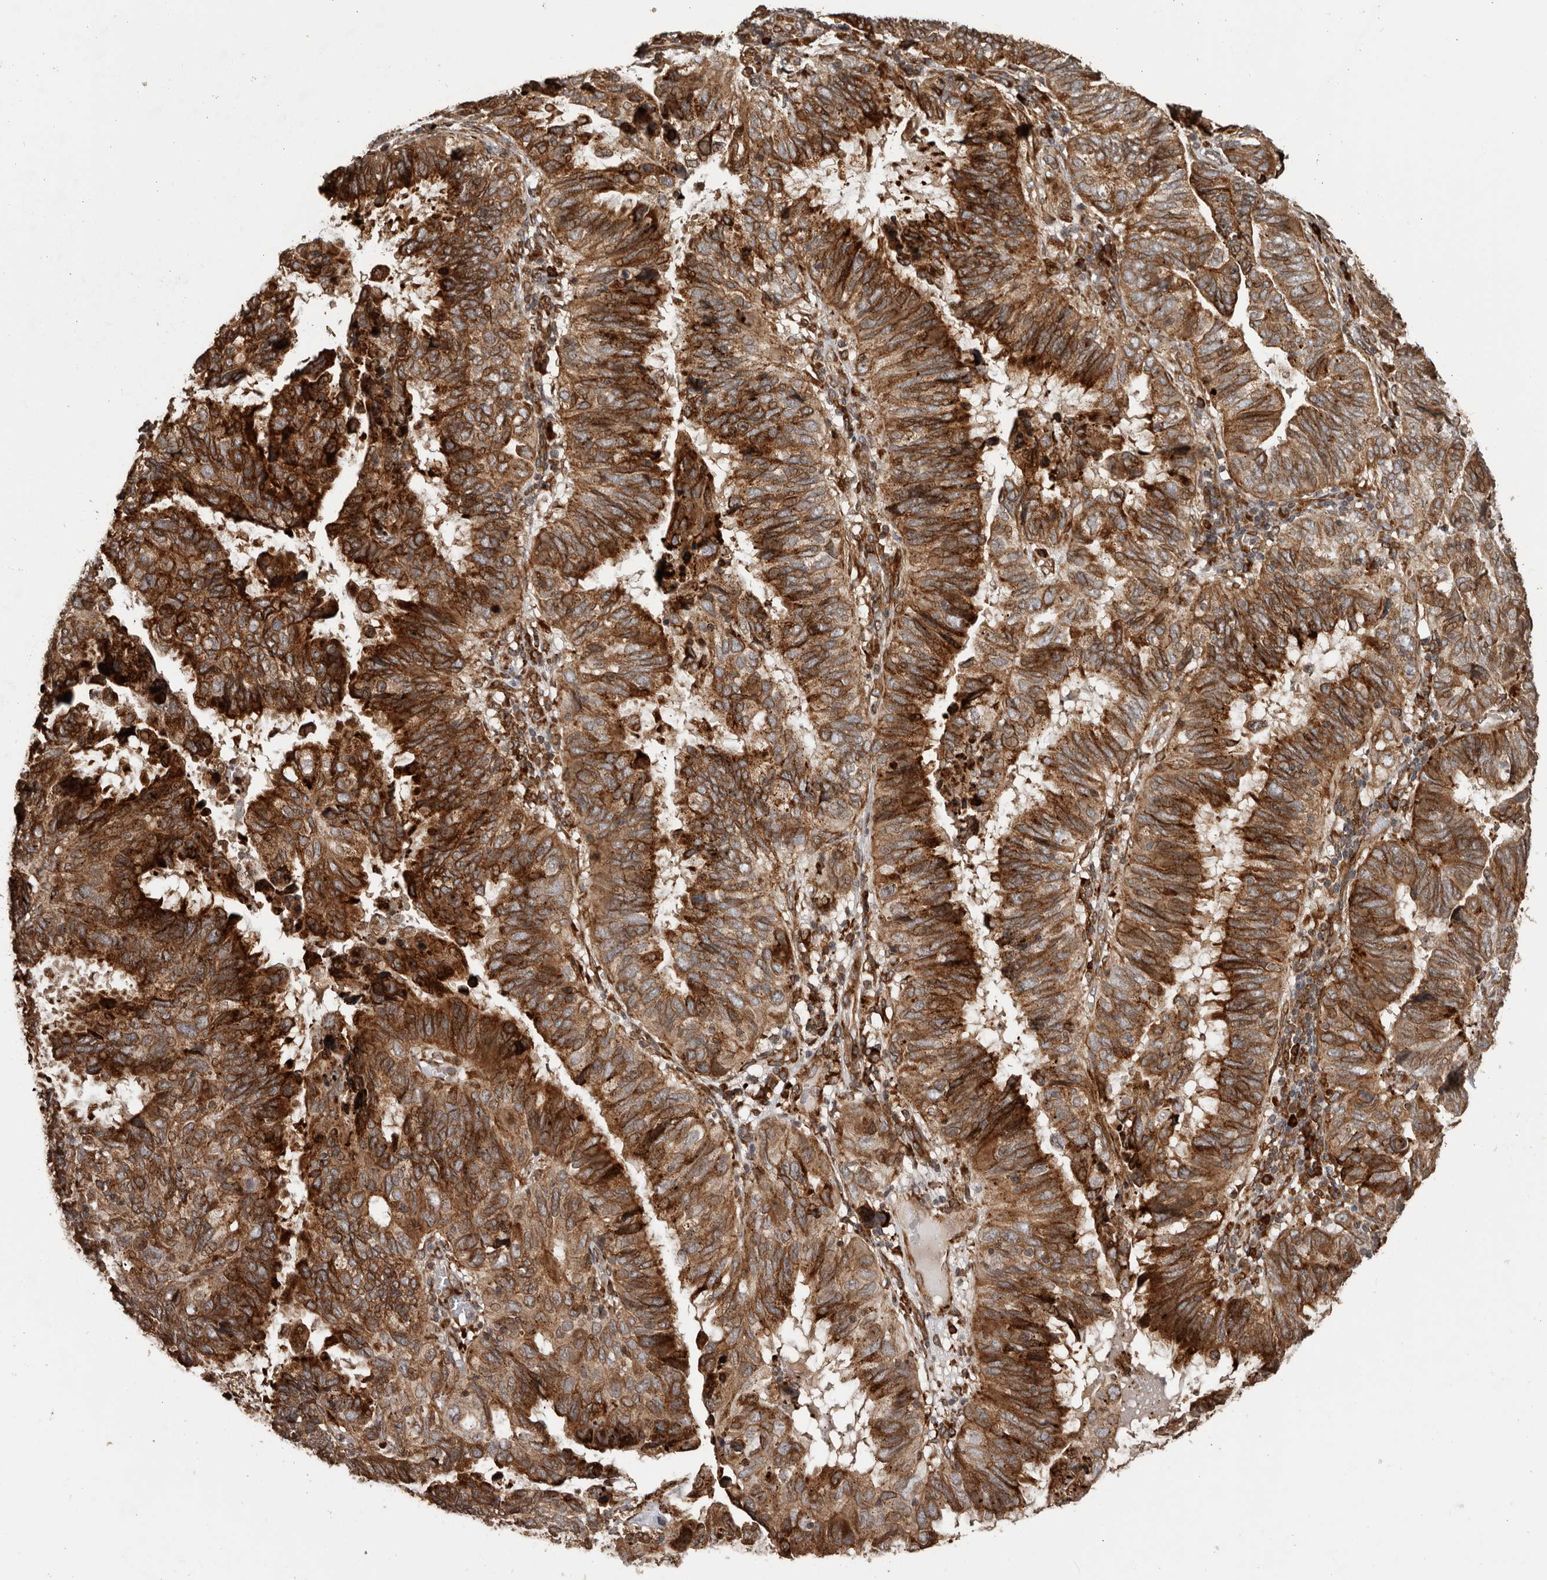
{"staining": {"intensity": "strong", "quantity": ">75%", "location": "cytoplasmic/membranous"}, "tissue": "endometrial cancer", "cell_type": "Tumor cells", "image_type": "cancer", "snomed": [{"axis": "morphology", "description": "Adenocarcinoma, NOS"}, {"axis": "topography", "description": "Uterus"}], "caption": "An image of endometrial cancer stained for a protein demonstrates strong cytoplasmic/membranous brown staining in tumor cells.", "gene": "NUP43", "patient": {"sex": "female", "age": 77}}